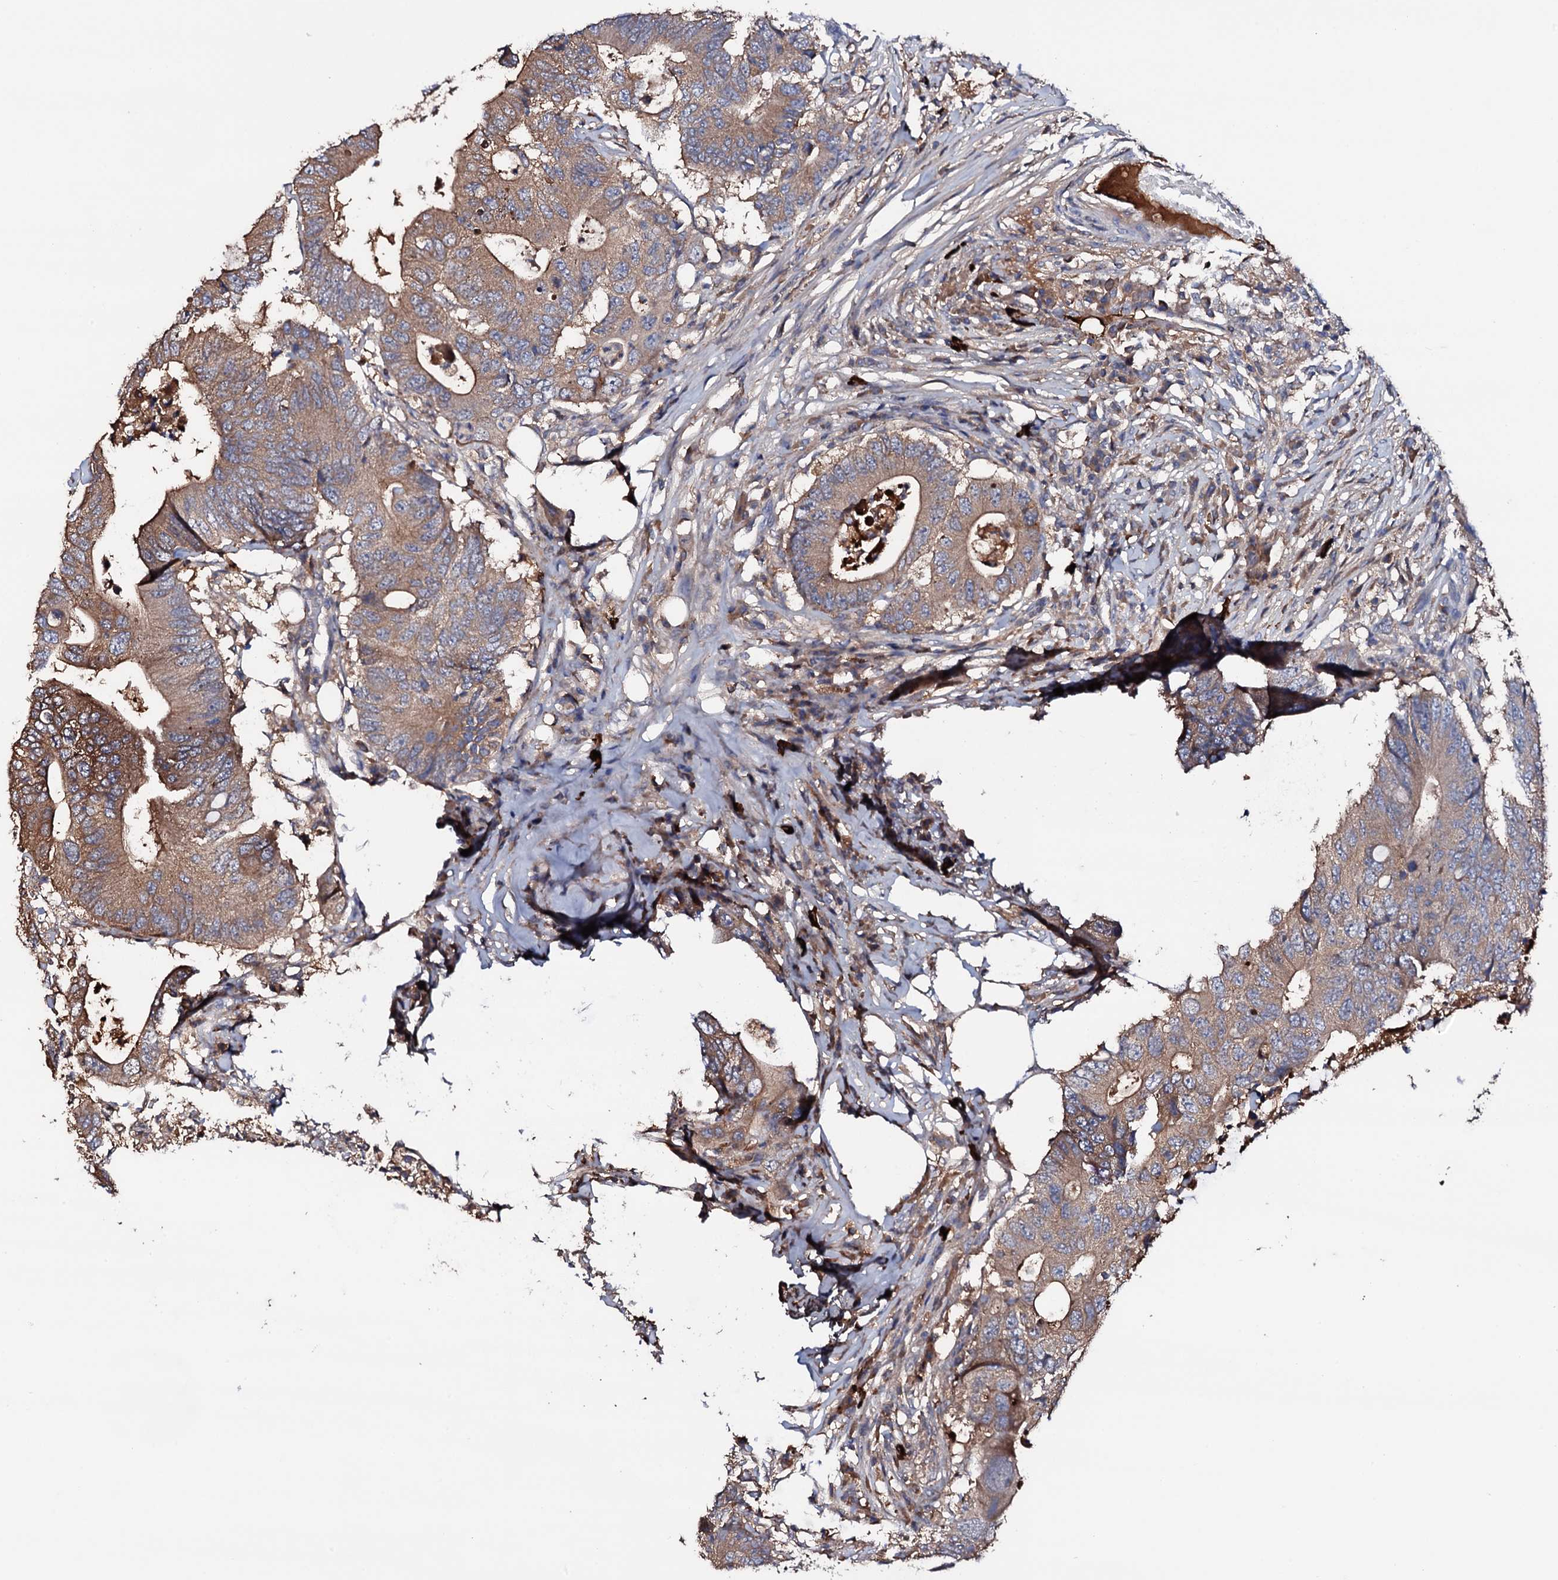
{"staining": {"intensity": "moderate", "quantity": ">75%", "location": "cytoplasmic/membranous"}, "tissue": "colorectal cancer", "cell_type": "Tumor cells", "image_type": "cancer", "snomed": [{"axis": "morphology", "description": "Adenocarcinoma, NOS"}, {"axis": "topography", "description": "Colon"}], "caption": "Protein positivity by IHC shows moderate cytoplasmic/membranous positivity in about >75% of tumor cells in colorectal cancer.", "gene": "TCAF2", "patient": {"sex": "male", "age": 71}}